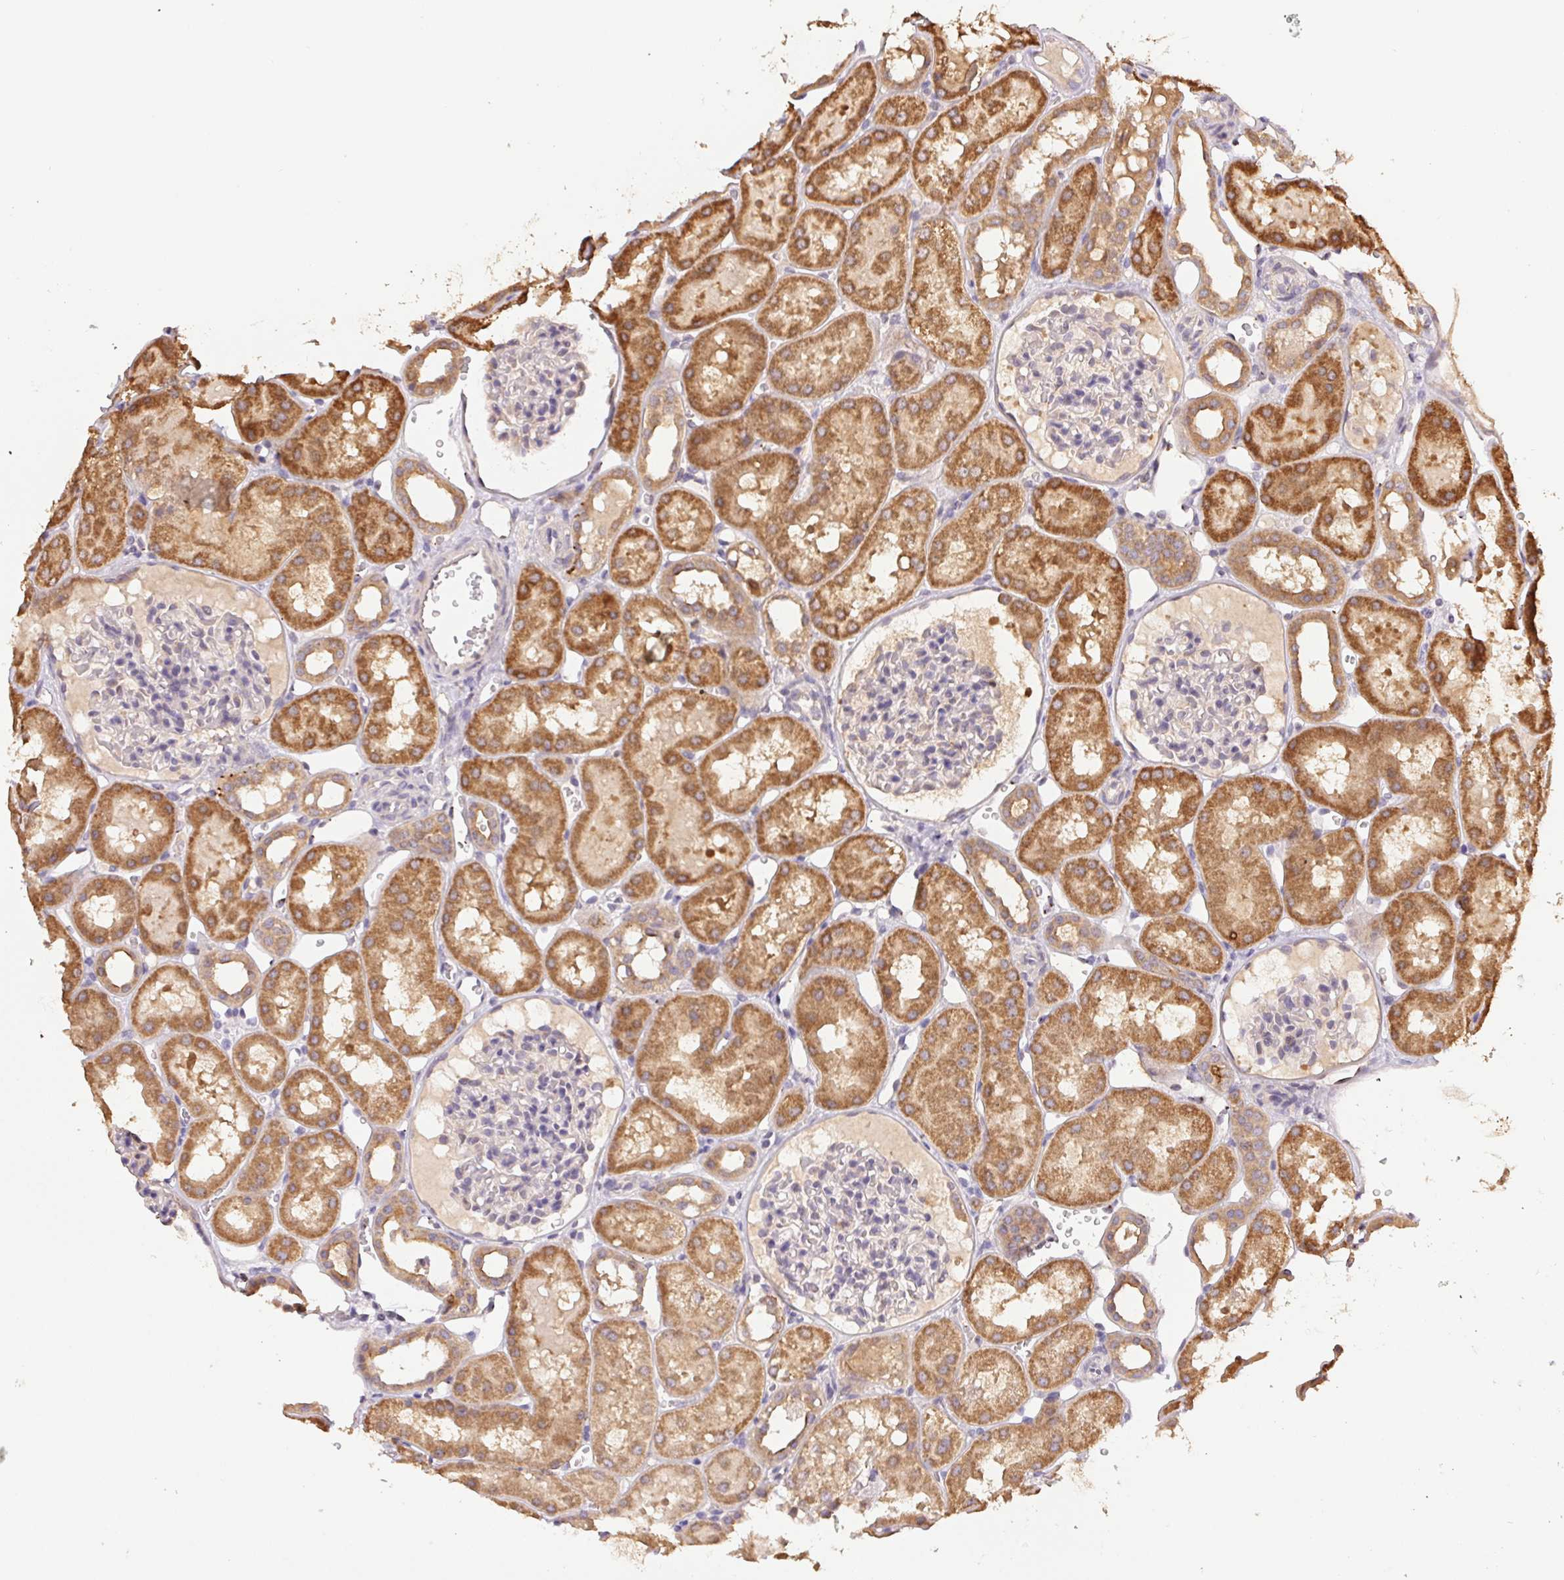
{"staining": {"intensity": "negative", "quantity": "none", "location": "none"}, "tissue": "kidney", "cell_type": "Cells in glomeruli", "image_type": "normal", "snomed": [{"axis": "morphology", "description": "Normal tissue, NOS"}, {"axis": "topography", "description": "Kidney"}, {"axis": "topography", "description": "Urinary bladder"}], "caption": "Immunohistochemistry (IHC) image of unremarkable kidney: human kidney stained with DAB (3,3'-diaminobenzidine) reveals no significant protein expression in cells in glomeruli. (DAB (3,3'-diaminobenzidine) immunohistochemistry with hematoxylin counter stain).", "gene": "RAB11A", "patient": {"sex": "male", "age": 16}}